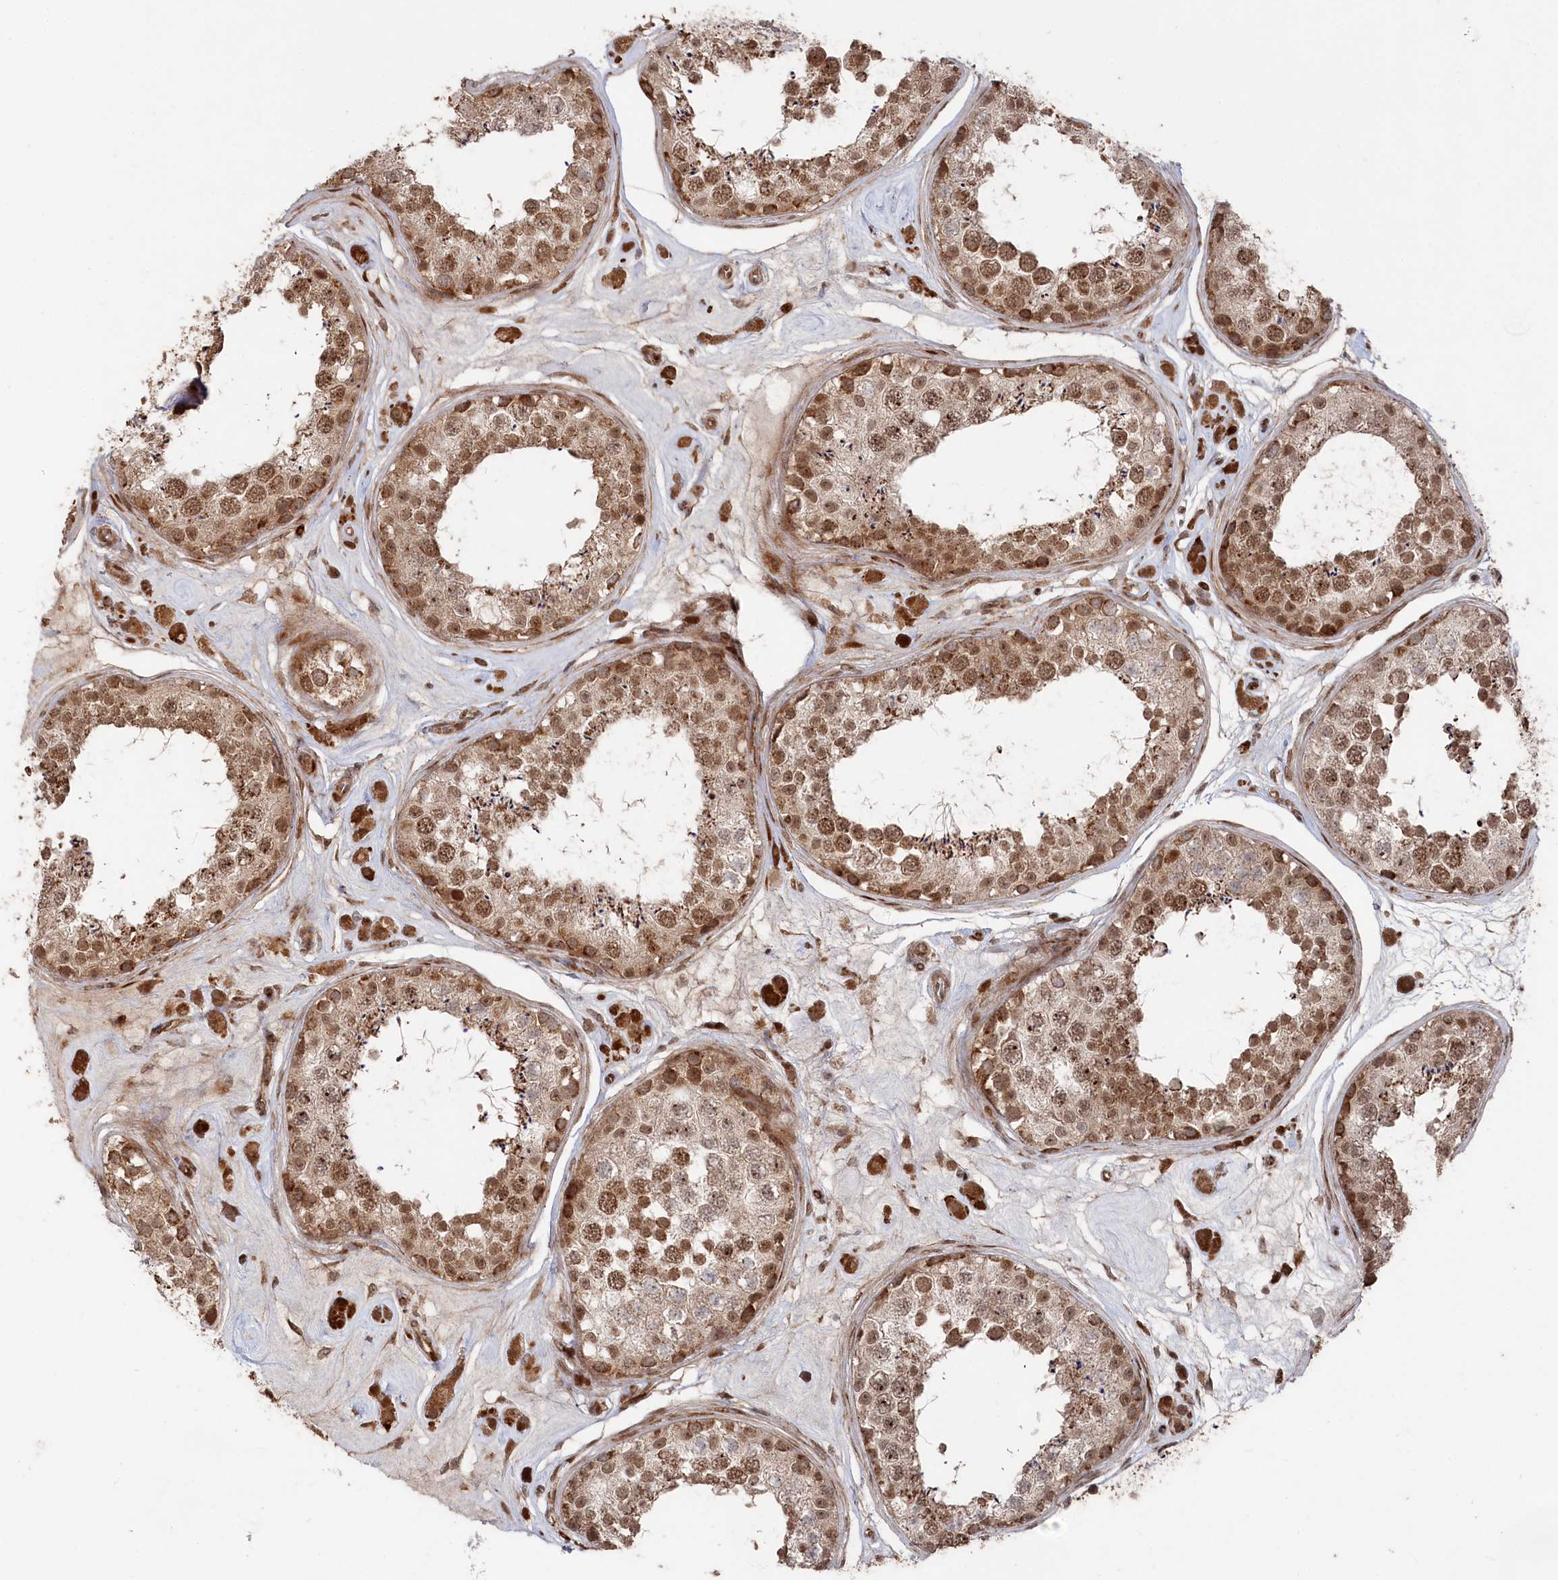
{"staining": {"intensity": "moderate", "quantity": ">75%", "location": "cytoplasmic/membranous,nuclear"}, "tissue": "testis", "cell_type": "Cells in seminiferous ducts", "image_type": "normal", "snomed": [{"axis": "morphology", "description": "Normal tissue, NOS"}, {"axis": "topography", "description": "Testis"}], "caption": "Brown immunohistochemical staining in benign testis exhibits moderate cytoplasmic/membranous,nuclear positivity in approximately >75% of cells in seminiferous ducts.", "gene": "POLR3A", "patient": {"sex": "male", "age": 25}}